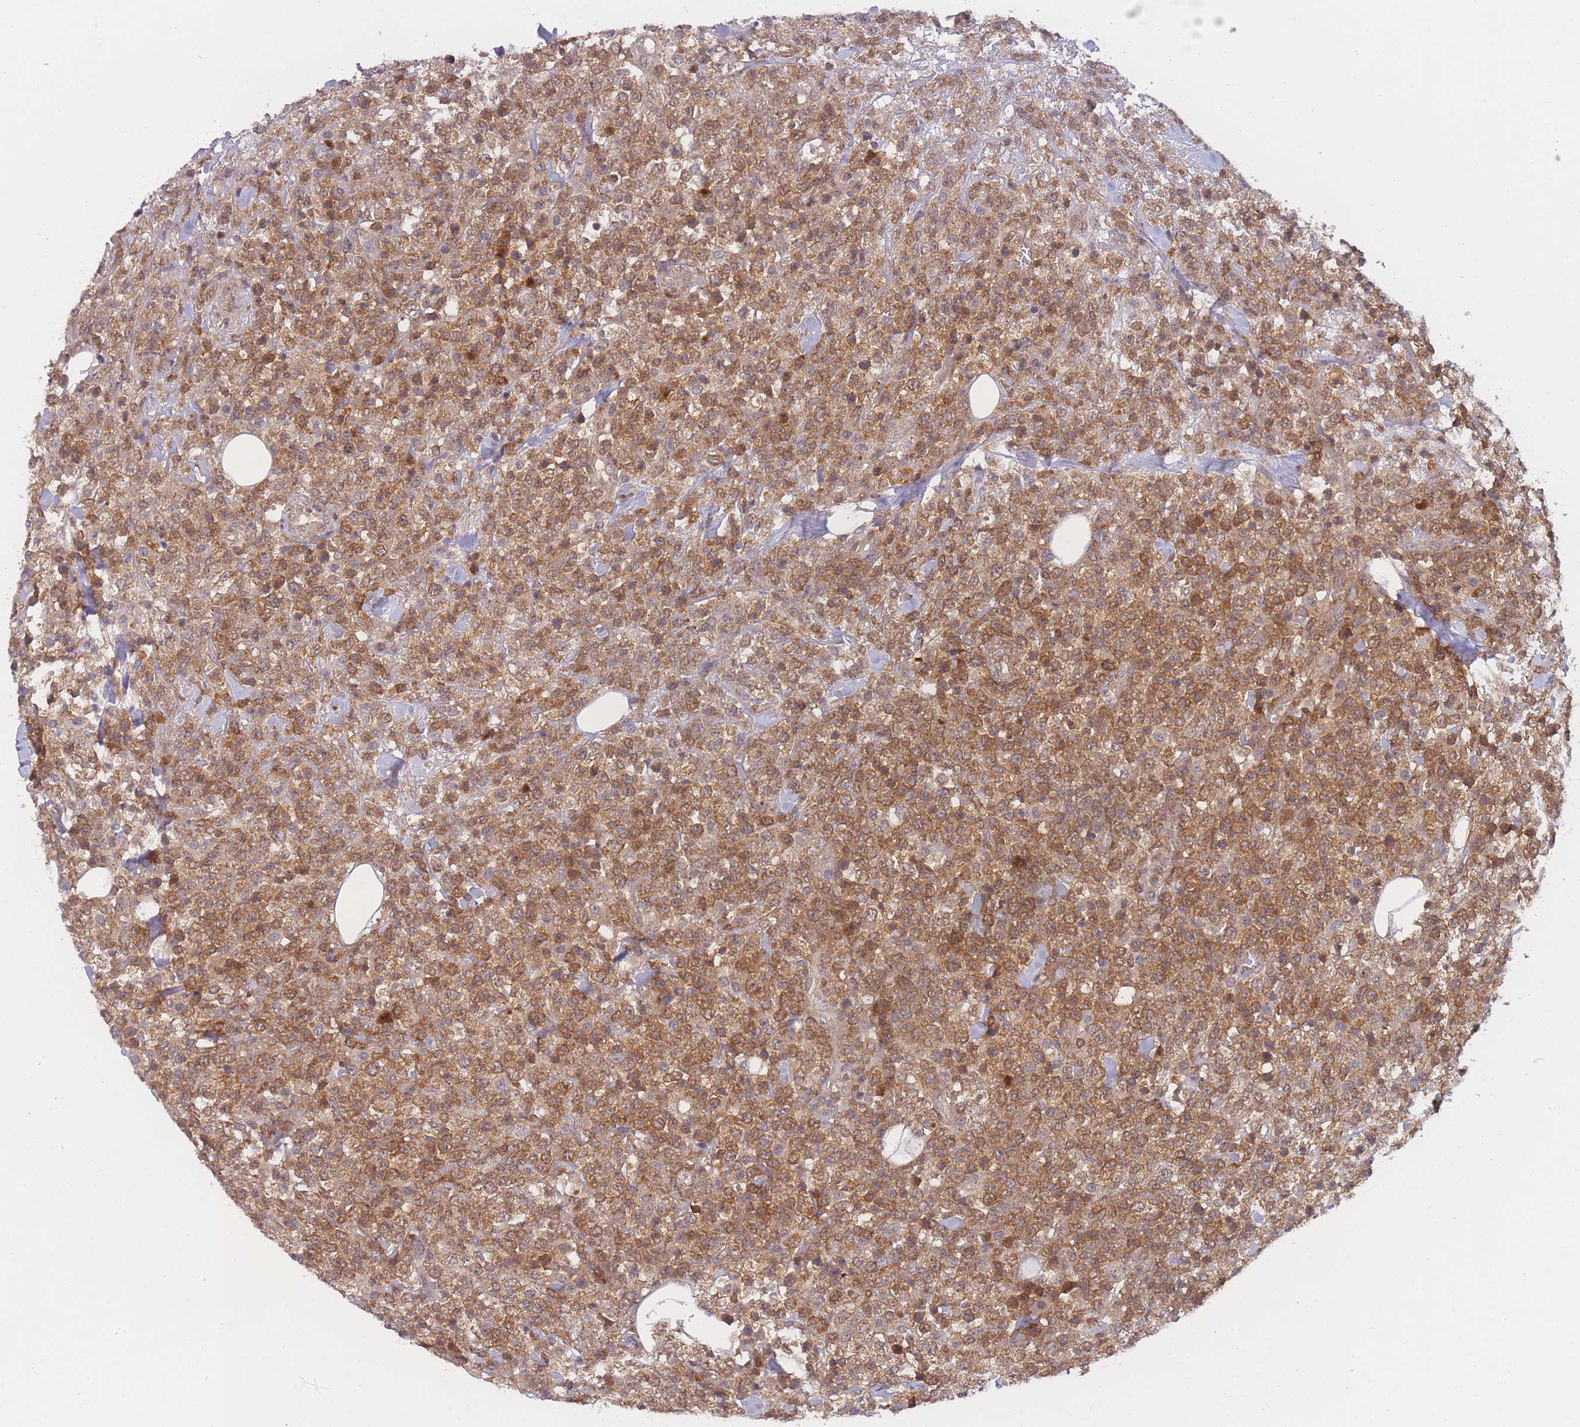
{"staining": {"intensity": "moderate", "quantity": ">75%", "location": "cytoplasmic/membranous"}, "tissue": "lymphoma", "cell_type": "Tumor cells", "image_type": "cancer", "snomed": [{"axis": "morphology", "description": "Malignant lymphoma, non-Hodgkin's type, High grade"}, {"axis": "topography", "description": "Colon"}], "caption": "Lymphoma stained for a protein reveals moderate cytoplasmic/membranous positivity in tumor cells.", "gene": "MRI1", "patient": {"sex": "female", "age": 53}}